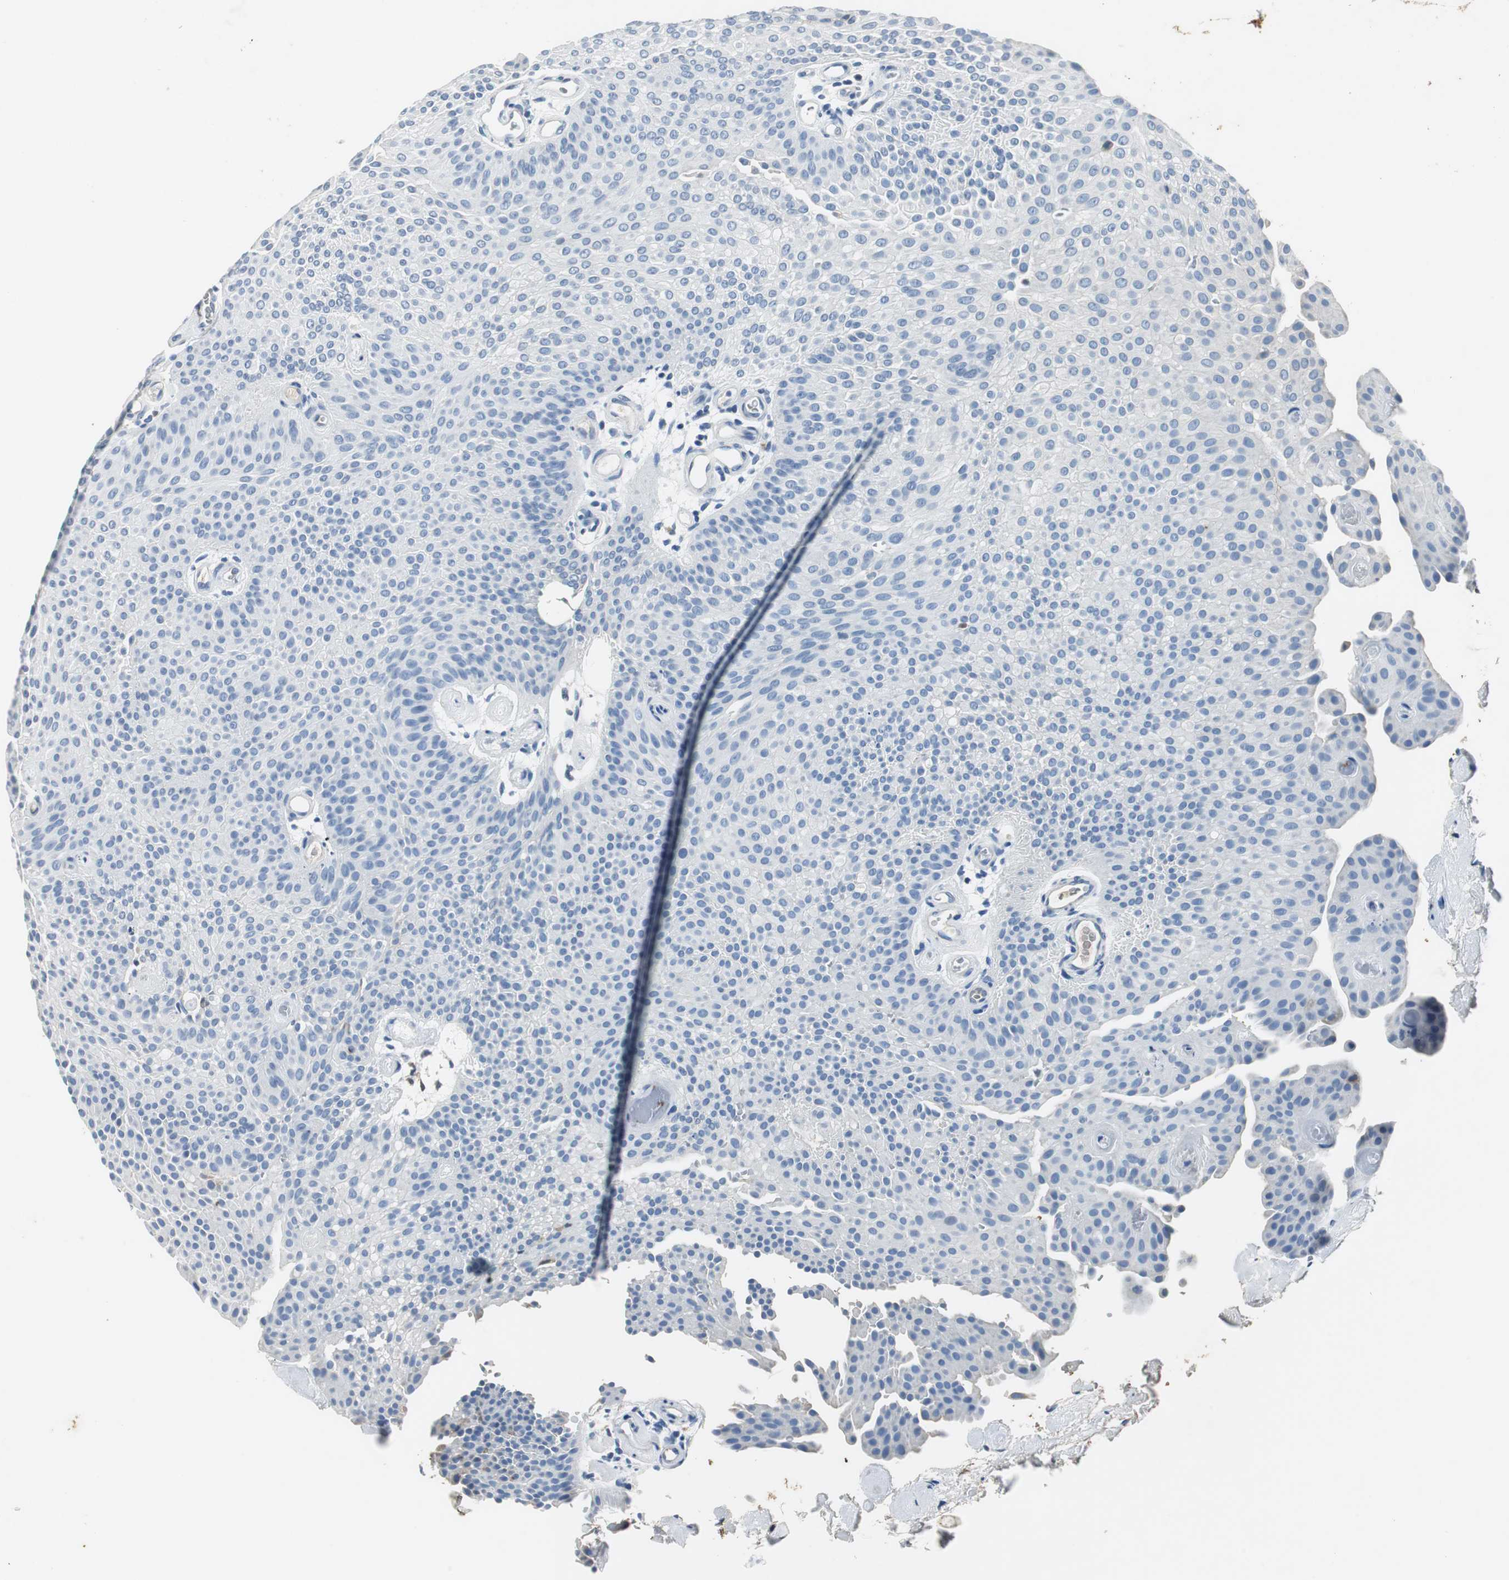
{"staining": {"intensity": "negative", "quantity": "none", "location": "none"}, "tissue": "urothelial cancer", "cell_type": "Tumor cells", "image_type": "cancer", "snomed": [{"axis": "morphology", "description": "Urothelial carcinoma, Low grade"}, {"axis": "topography", "description": "Urinary bladder"}], "caption": "High power microscopy photomicrograph of an immunohistochemistry (IHC) photomicrograph of urothelial carcinoma (low-grade), revealing no significant positivity in tumor cells.", "gene": "ORM1", "patient": {"sex": "female", "age": 60}}